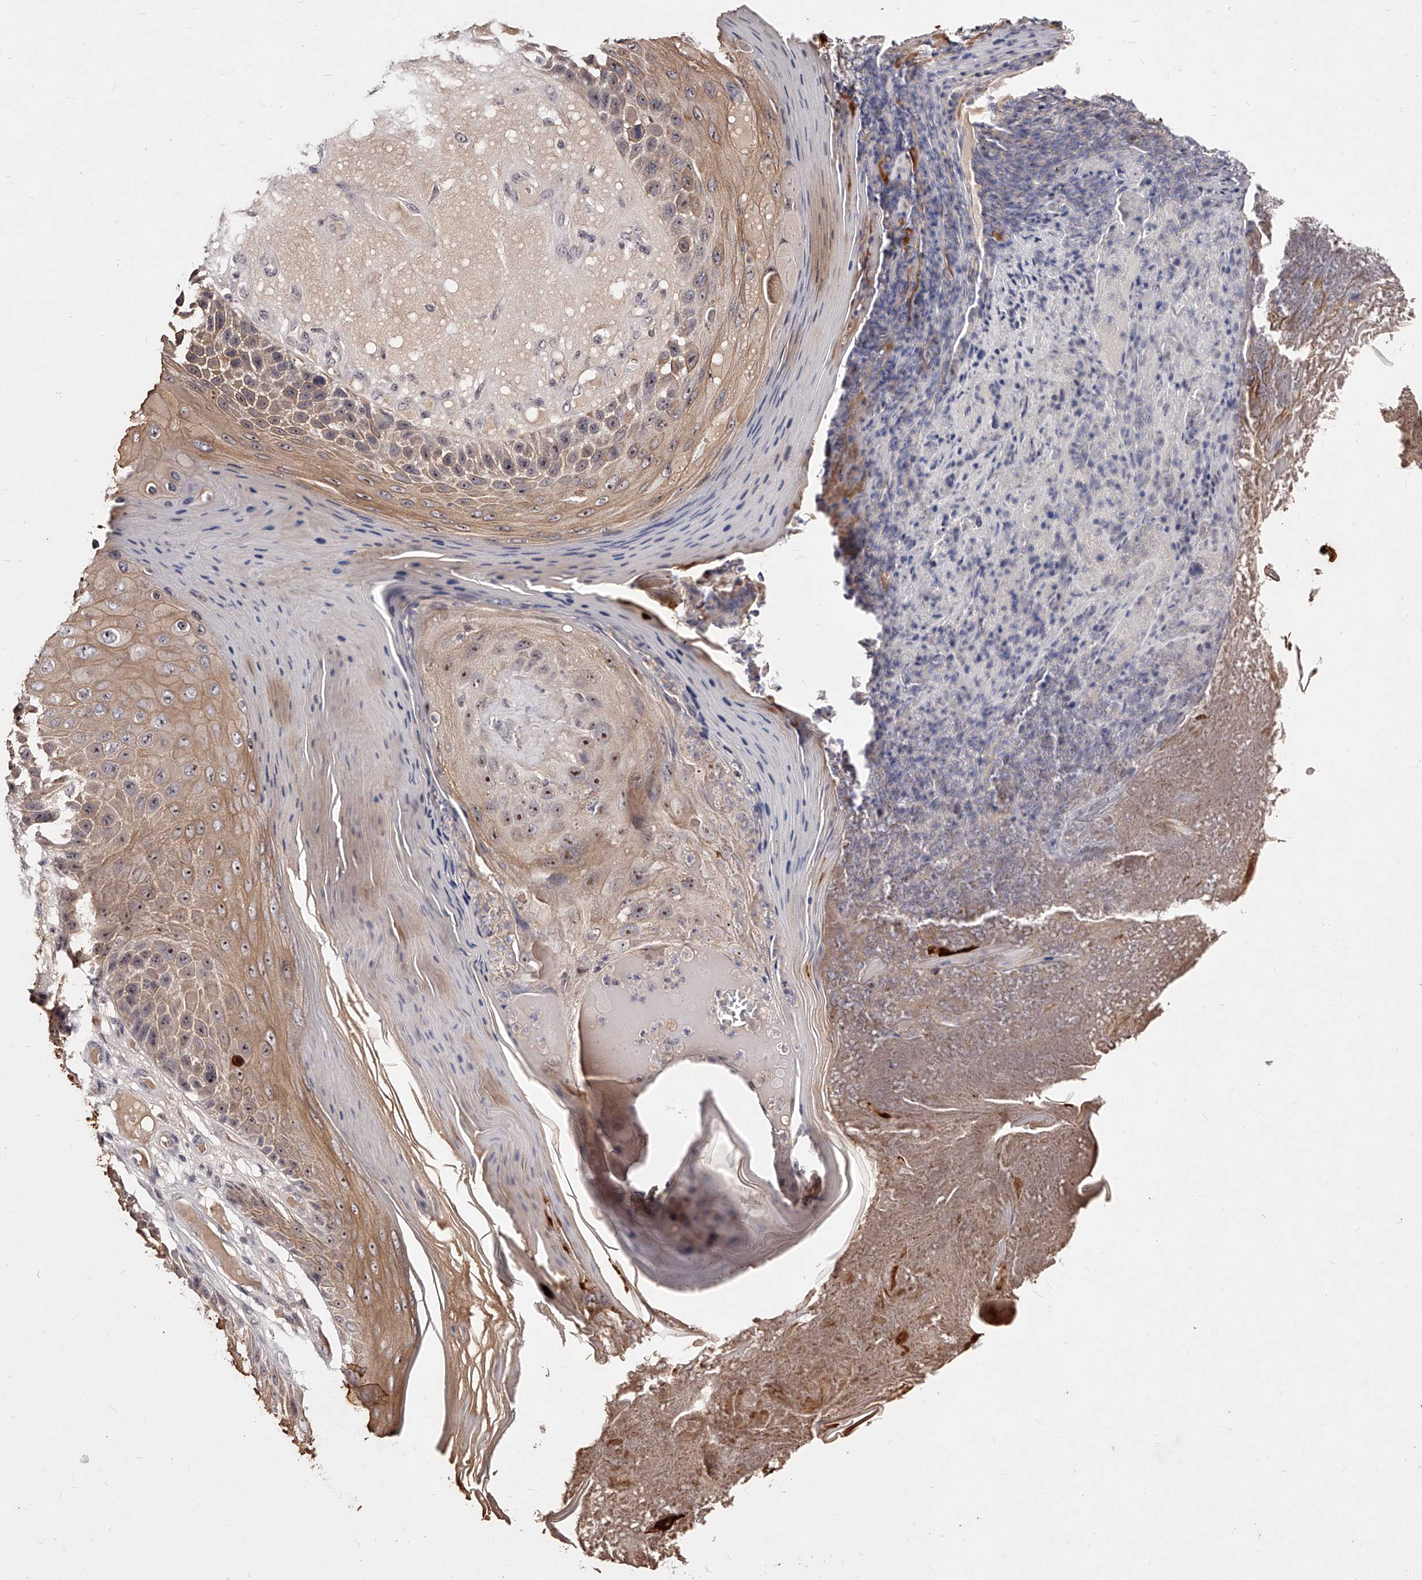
{"staining": {"intensity": "moderate", "quantity": ">75%", "location": "cytoplasmic/membranous,nuclear"}, "tissue": "skin cancer", "cell_type": "Tumor cells", "image_type": "cancer", "snomed": [{"axis": "morphology", "description": "Squamous cell carcinoma, NOS"}, {"axis": "topography", "description": "Skin"}], "caption": "Skin cancer stained with a protein marker exhibits moderate staining in tumor cells.", "gene": "PHACTR1", "patient": {"sex": "female", "age": 88}}